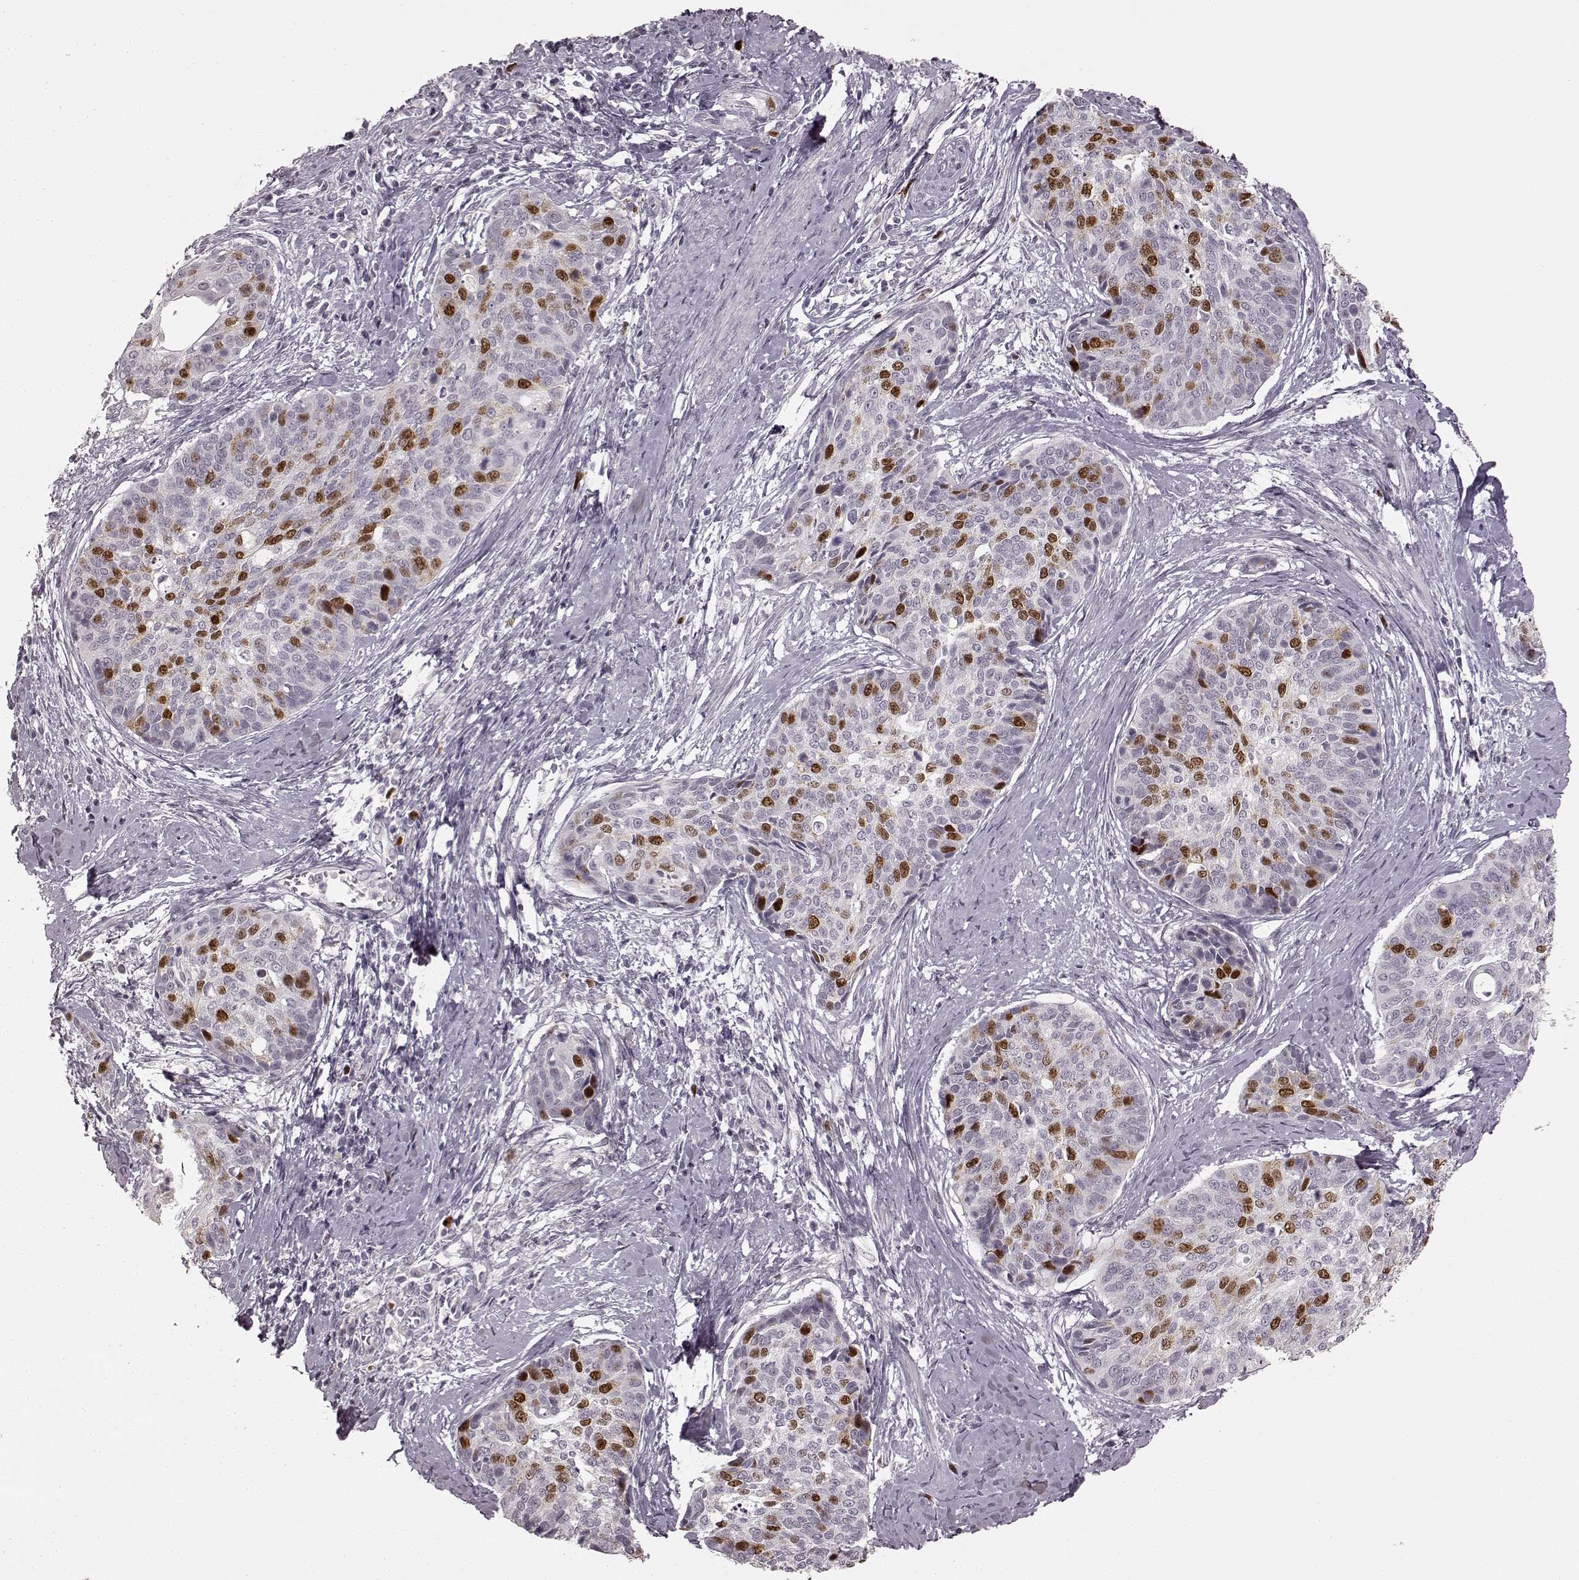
{"staining": {"intensity": "strong", "quantity": "25%-75%", "location": "nuclear"}, "tissue": "cervical cancer", "cell_type": "Tumor cells", "image_type": "cancer", "snomed": [{"axis": "morphology", "description": "Squamous cell carcinoma, NOS"}, {"axis": "topography", "description": "Cervix"}], "caption": "An IHC image of tumor tissue is shown. Protein staining in brown labels strong nuclear positivity in cervical cancer within tumor cells. The staining was performed using DAB (3,3'-diaminobenzidine) to visualize the protein expression in brown, while the nuclei were stained in blue with hematoxylin (Magnification: 20x).", "gene": "CCNA2", "patient": {"sex": "female", "age": 69}}